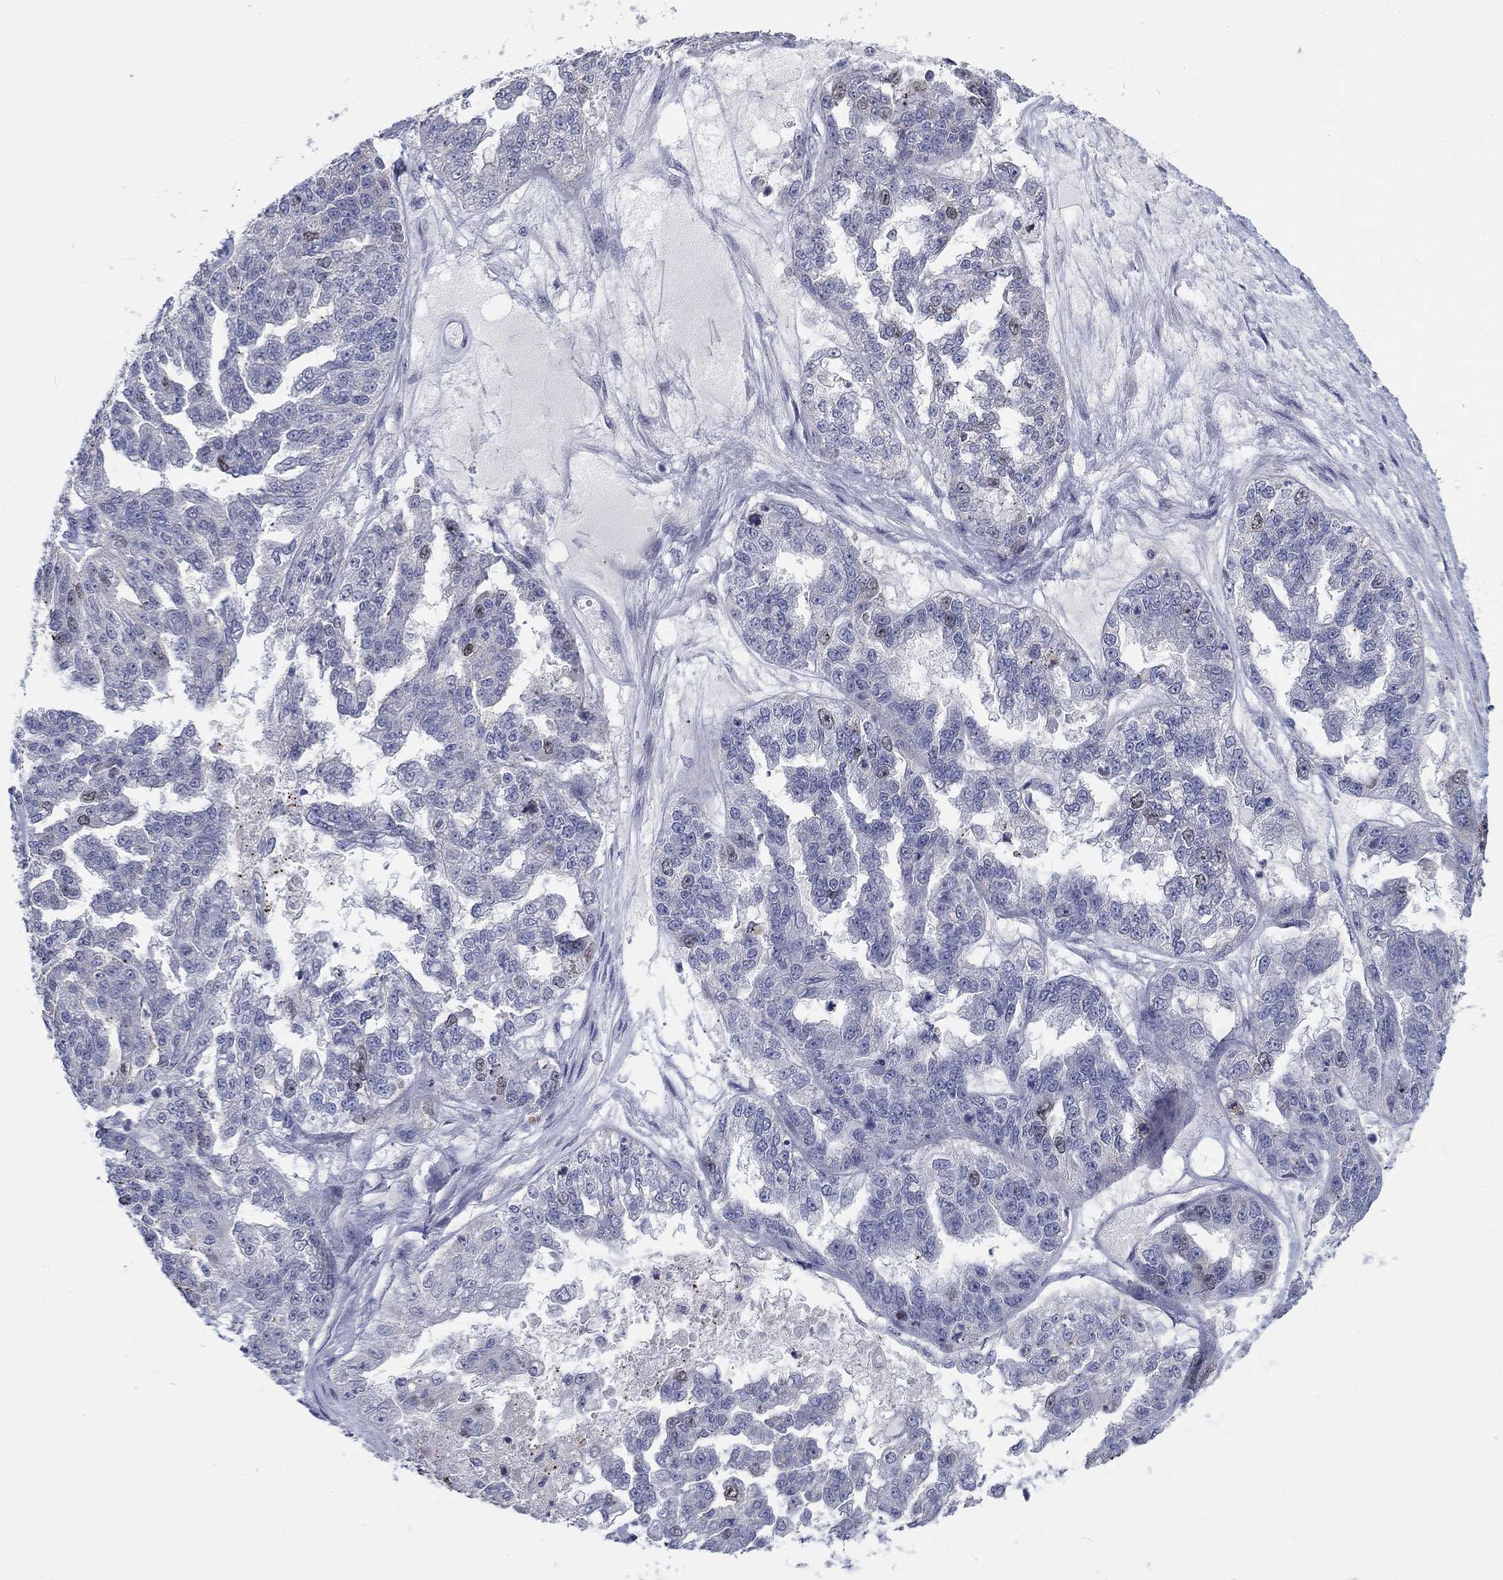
{"staining": {"intensity": "weak", "quantity": "<25%", "location": "nuclear"}, "tissue": "ovarian cancer", "cell_type": "Tumor cells", "image_type": "cancer", "snomed": [{"axis": "morphology", "description": "Cystadenocarcinoma, serous, NOS"}, {"axis": "topography", "description": "Ovary"}], "caption": "Immunohistochemical staining of ovarian cancer displays no significant staining in tumor cells.", "gene": "PRC1", "patient": {"sex": "female", "age": 58}}